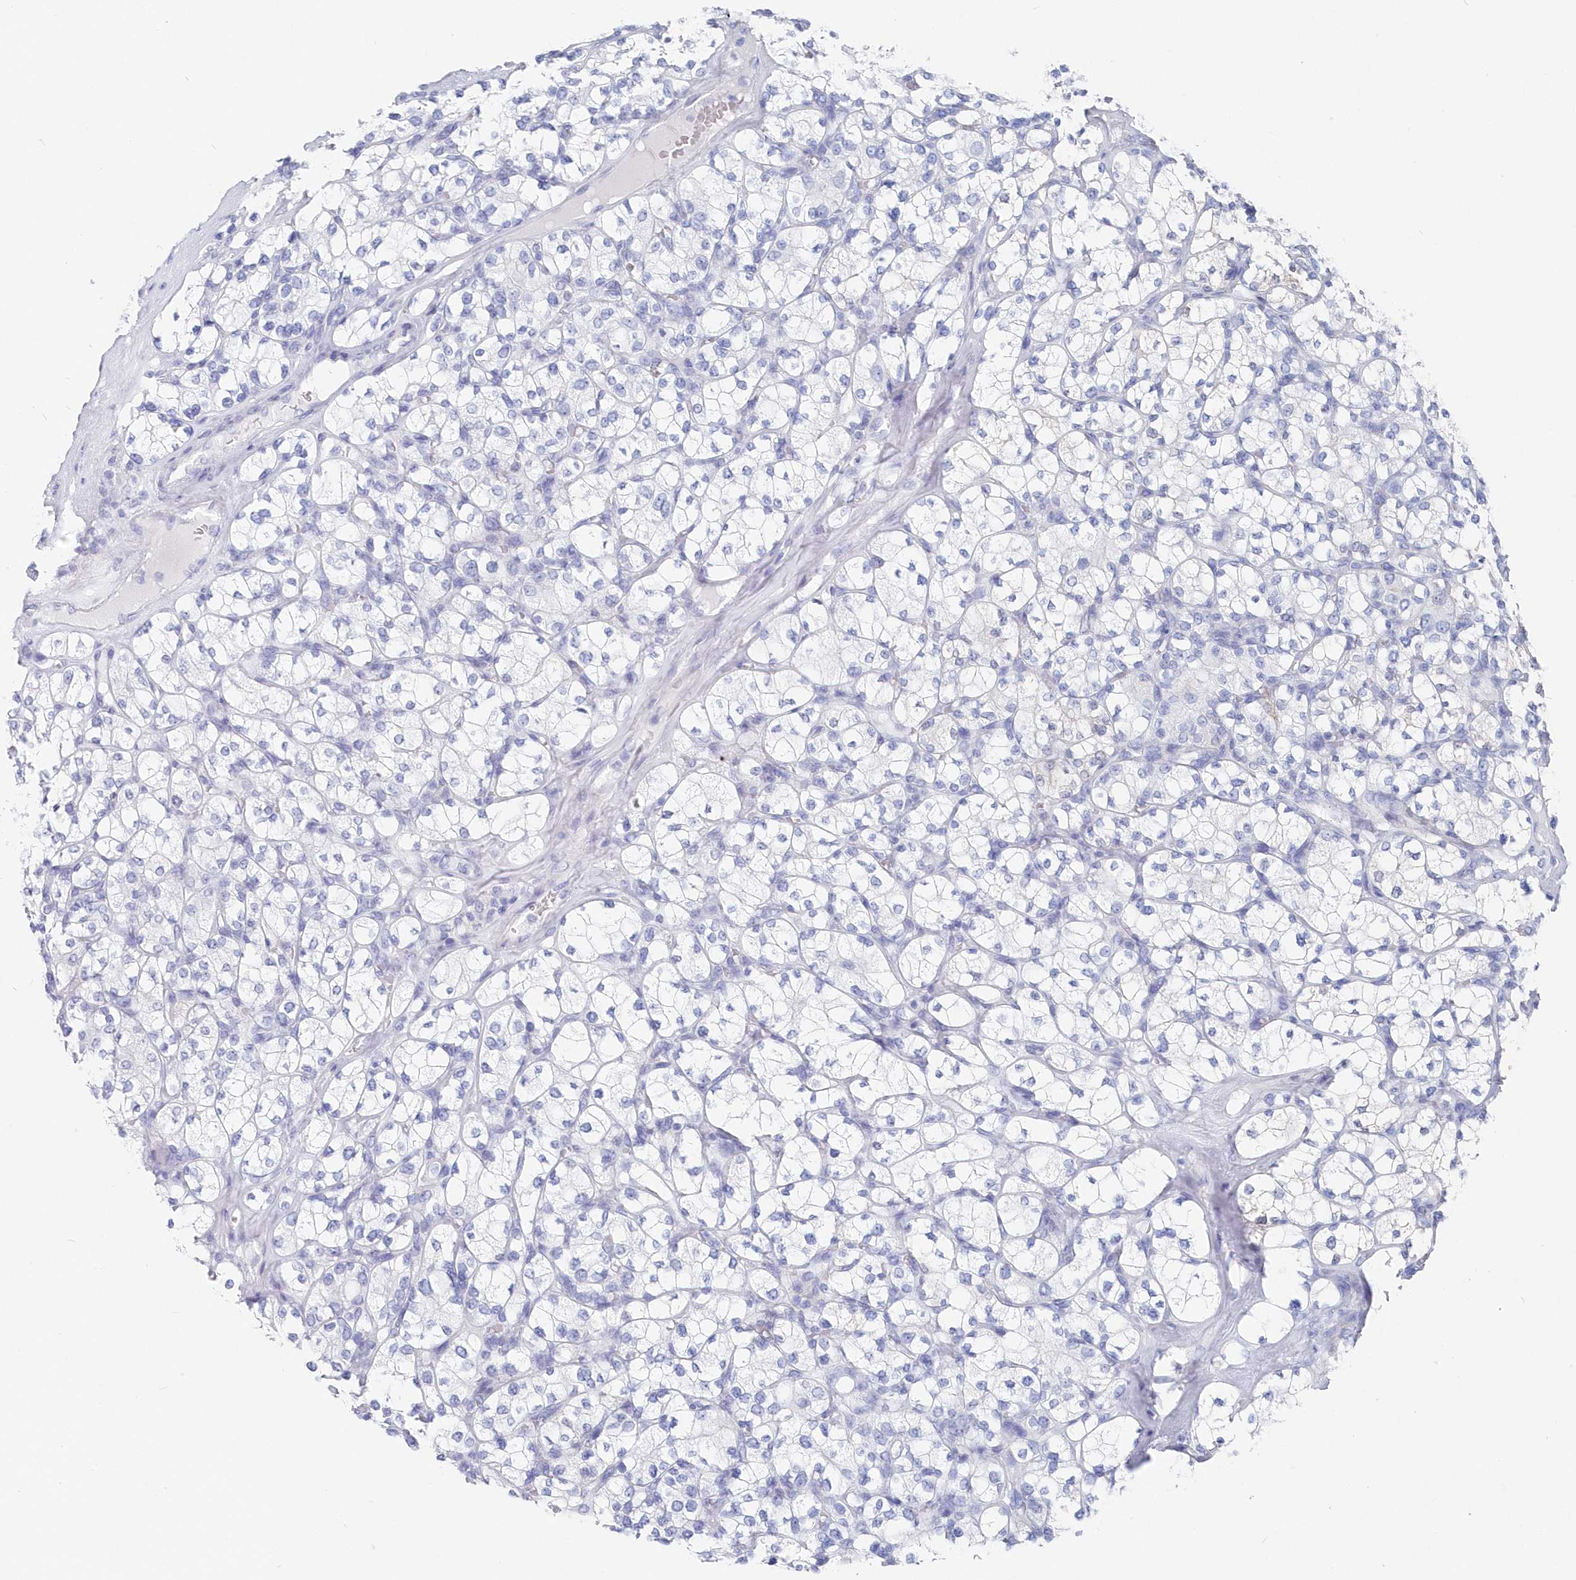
{"staining": {"intensity": "negative", "quantity": "none", "location": "none"}, "tissue": "renal cancer", "cell_type": "Tumor cells", "image_type": "cancer", "snomed": [{"axis": "morphology", "description": "Adenocarcinoma, NOS"}, {"axis": "topography", "description": "Kidney"}], "caption": "Immunohistochemistry (IHC) of human renal cancer shows no staining in tumor cells. Brightfield microscopy of IHC stained with DAB (brown) and hematoxylin (blue), captured at high magnification.", "gene": "CSNK1G2", "patient": {"sex": "male", "age": 77}}